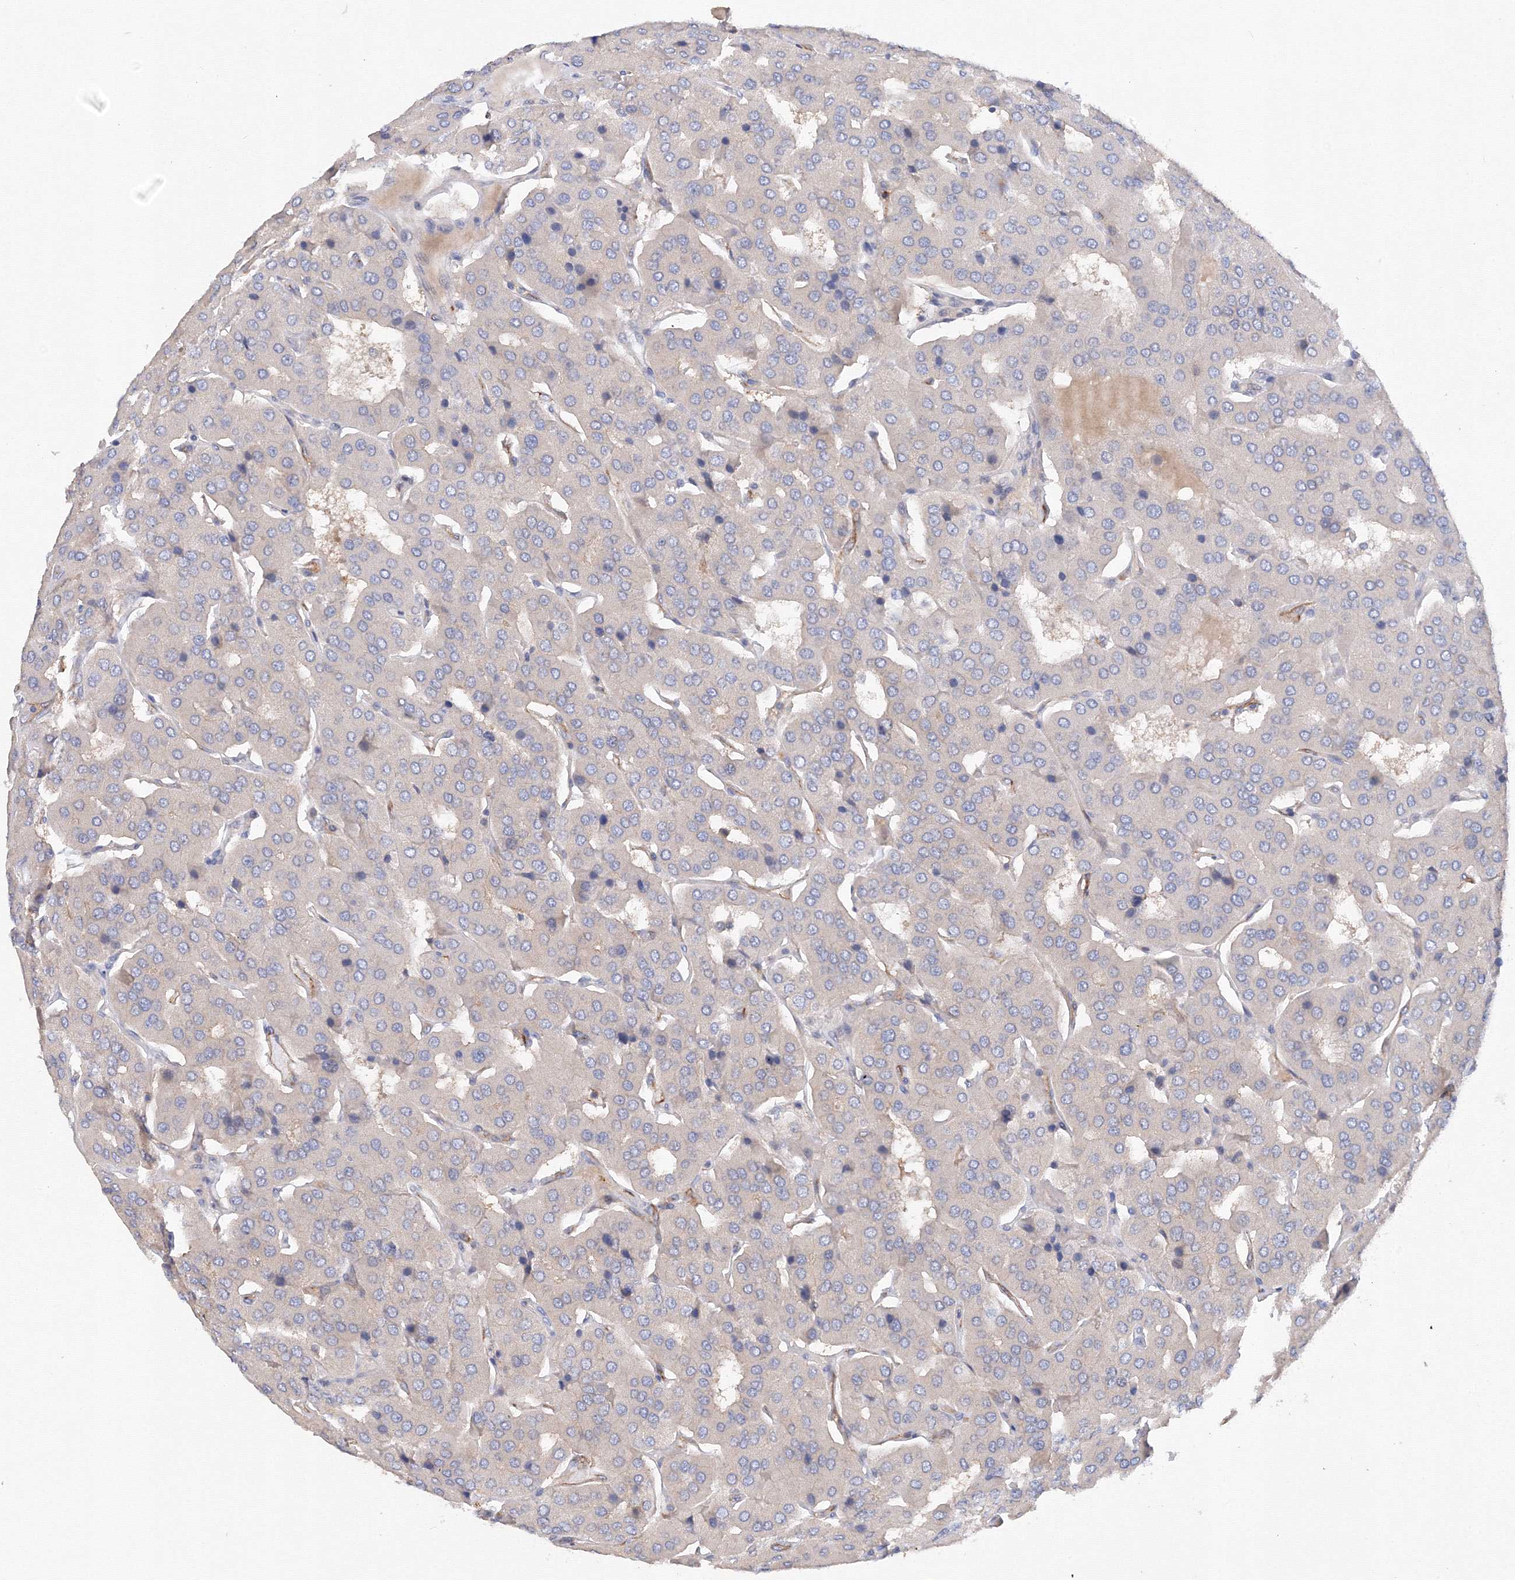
{"staining": {"intensity": "negative", "quantity": "none", "location": "none"}, "tissue": "parathyroid gland", "cell_type": "Glandular cells", "image_type": "normal", "snomed": [{"axis": "morphology", "description": "Normal tissue, NOS"}, {"axis": "morphology", "description": "Adenoma, NOS"}, {"axis": "topography", "description": "Parathyroid gland"}], "caption": "Protein analysis of benign parathyroid gland demonstrates no significant staining in glandular cells. (IHC, brightfield microscopy, high magnification).", "gene": "DIS3L2", "patient": {"sex": "female", "age": 86}}